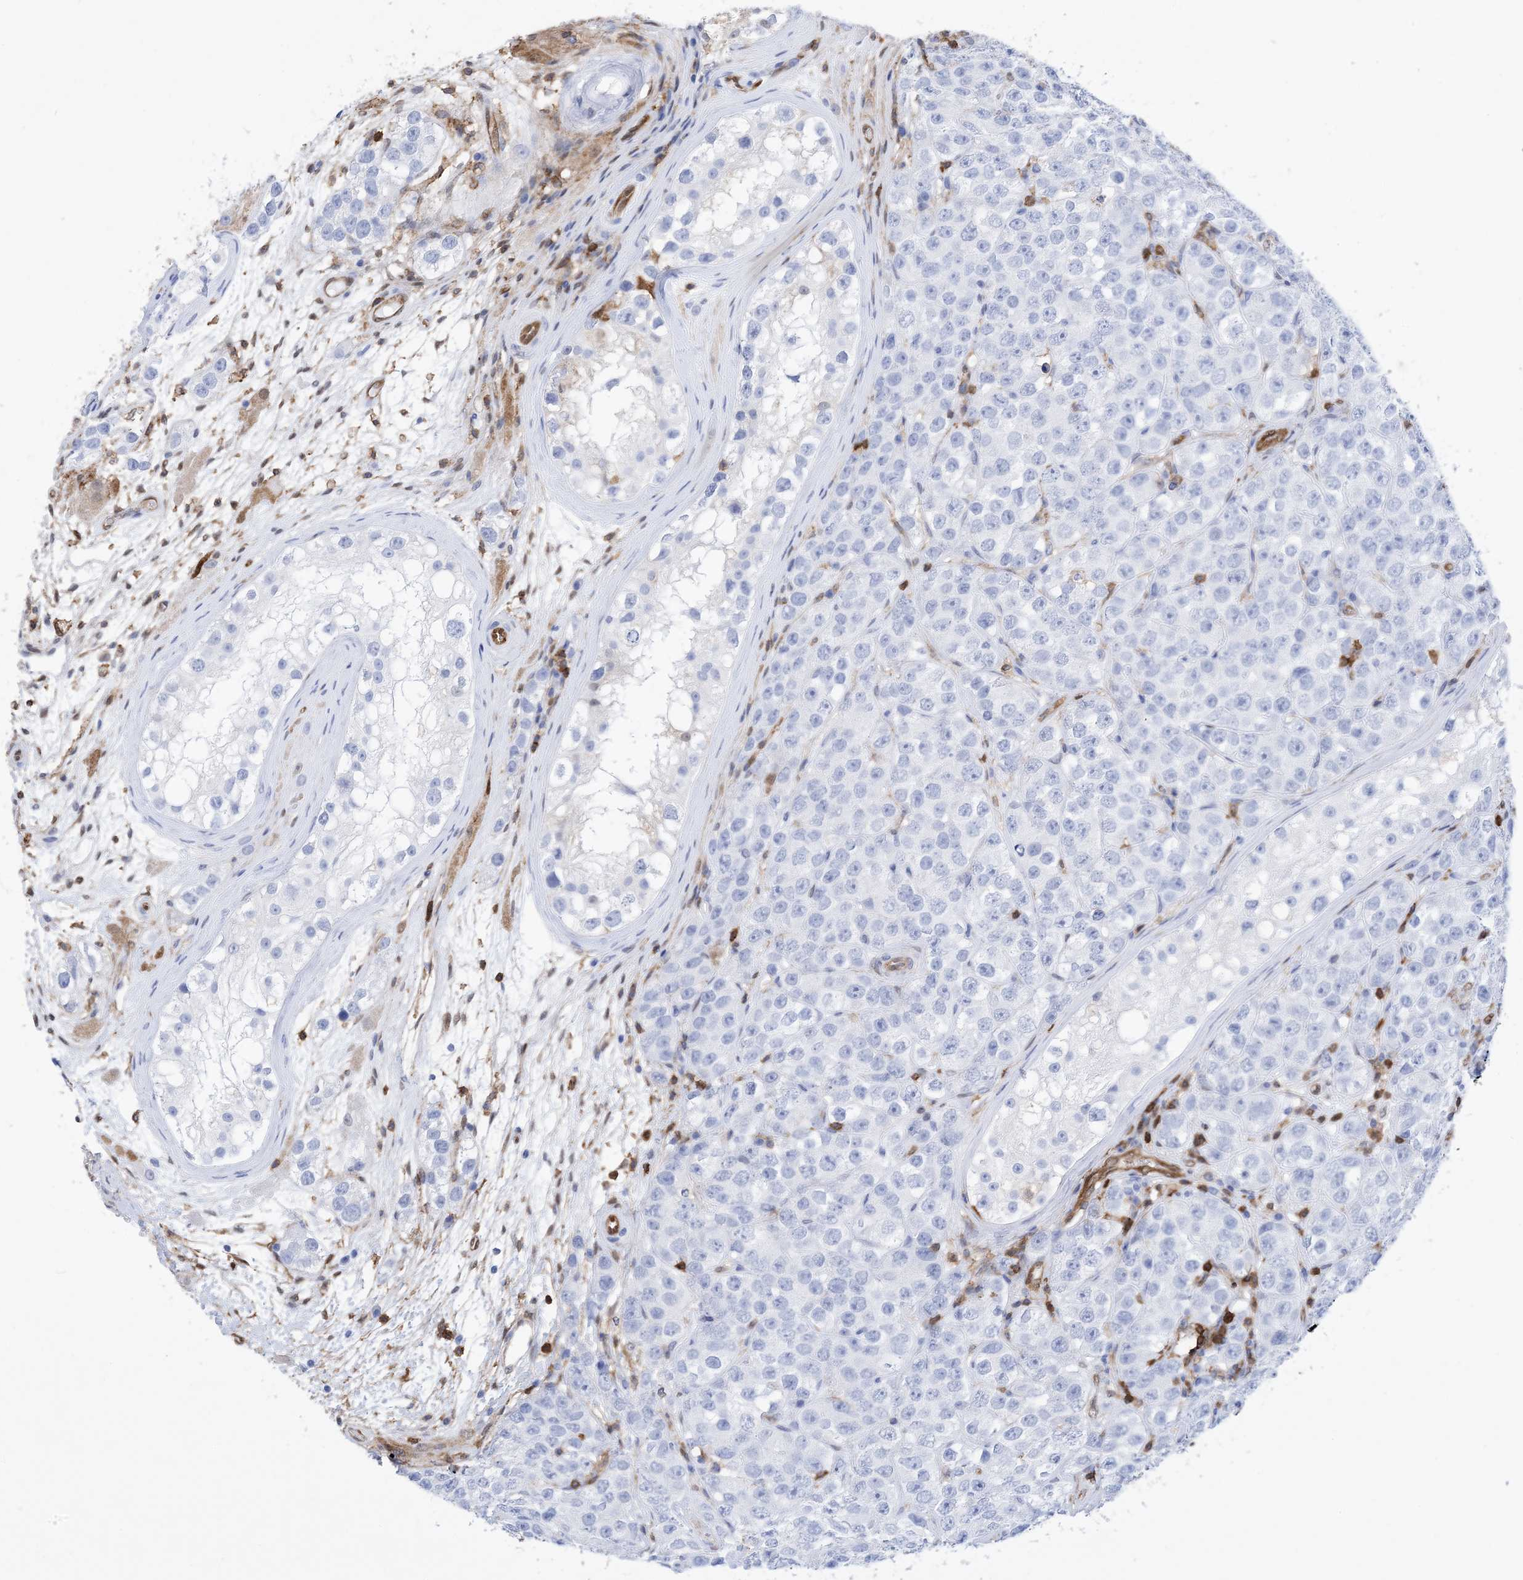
{"staining": {"intensity": "negative", "quantity": "none", "location": "none"}, "tissue": "testis cancer", "cell_type": "Tumor cells", "image_type": "cancer", "snomed": [{"axis": "morphology", "description": "Seminoma, NOS"}, {"axis": "topography", "description": "Testis"}], "caption": "This is an IHC photomicrograph of human seminoma (testis). There is no positivity in tumor cells.", "gene": "ANXA1", "patient": {"sex": "male", "age": 28}}